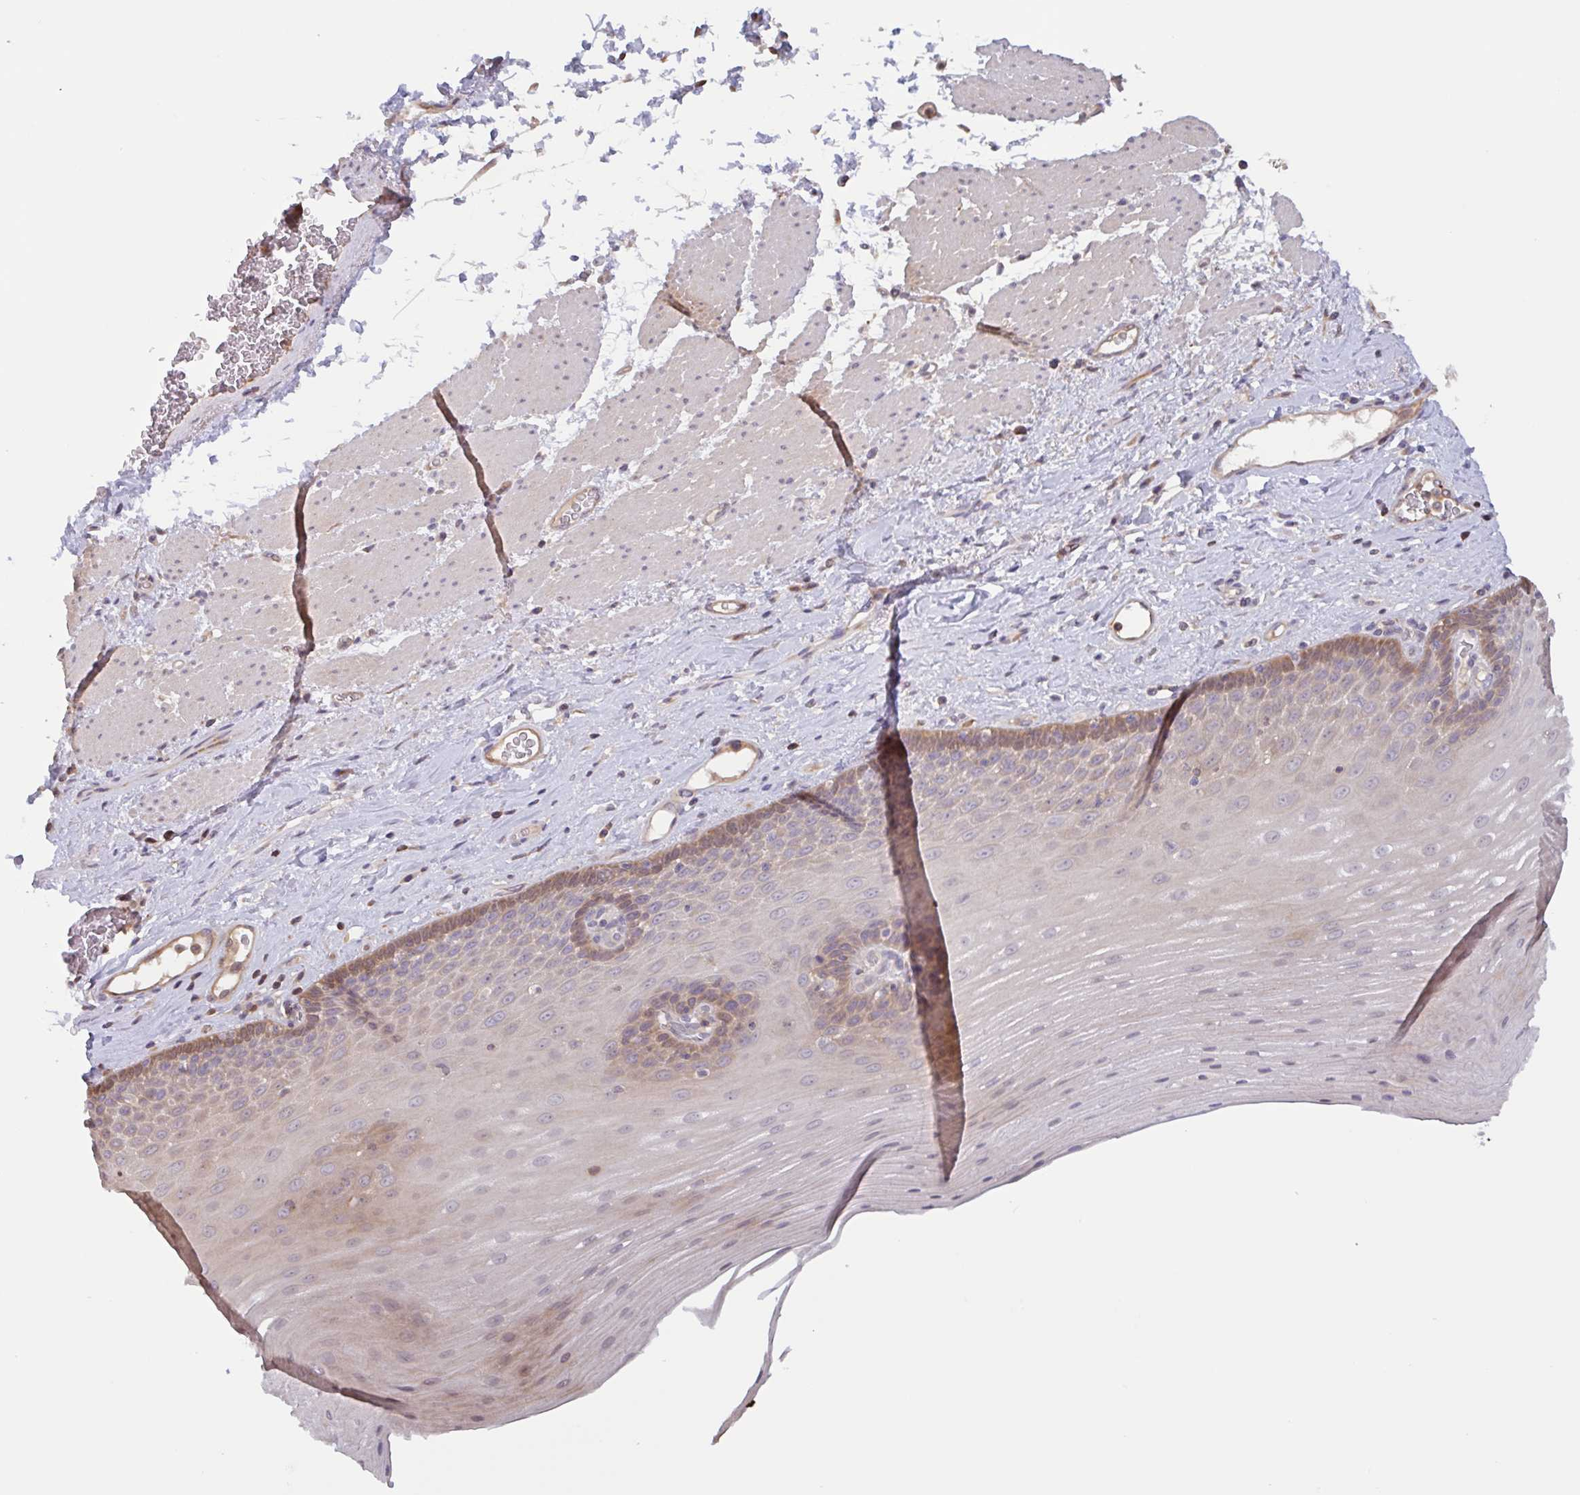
{"staining": {"intensity": "moderate", "quantity": "<25%", "location": "cytoplasmic/membranous,nuclear"}, "tissue": "esophagus", "cell_type": "Squamous epithelial cells", "image_type": "normal", "snomed": [{"axis": "morphology", "description": "Normal tissue, NOS"}, {"axis": "topography", "description": "Esophagus"}], "caption": "IHC photomicrograph of normal human esophagus stained for a protein (brown), which displays low levels of moderate cytoplasmic/membranous,nuclear staining in about <25% of squamous epithelial cells.", "gene": "OTOP2", "patient": {"sex": "male", "age": 62}}